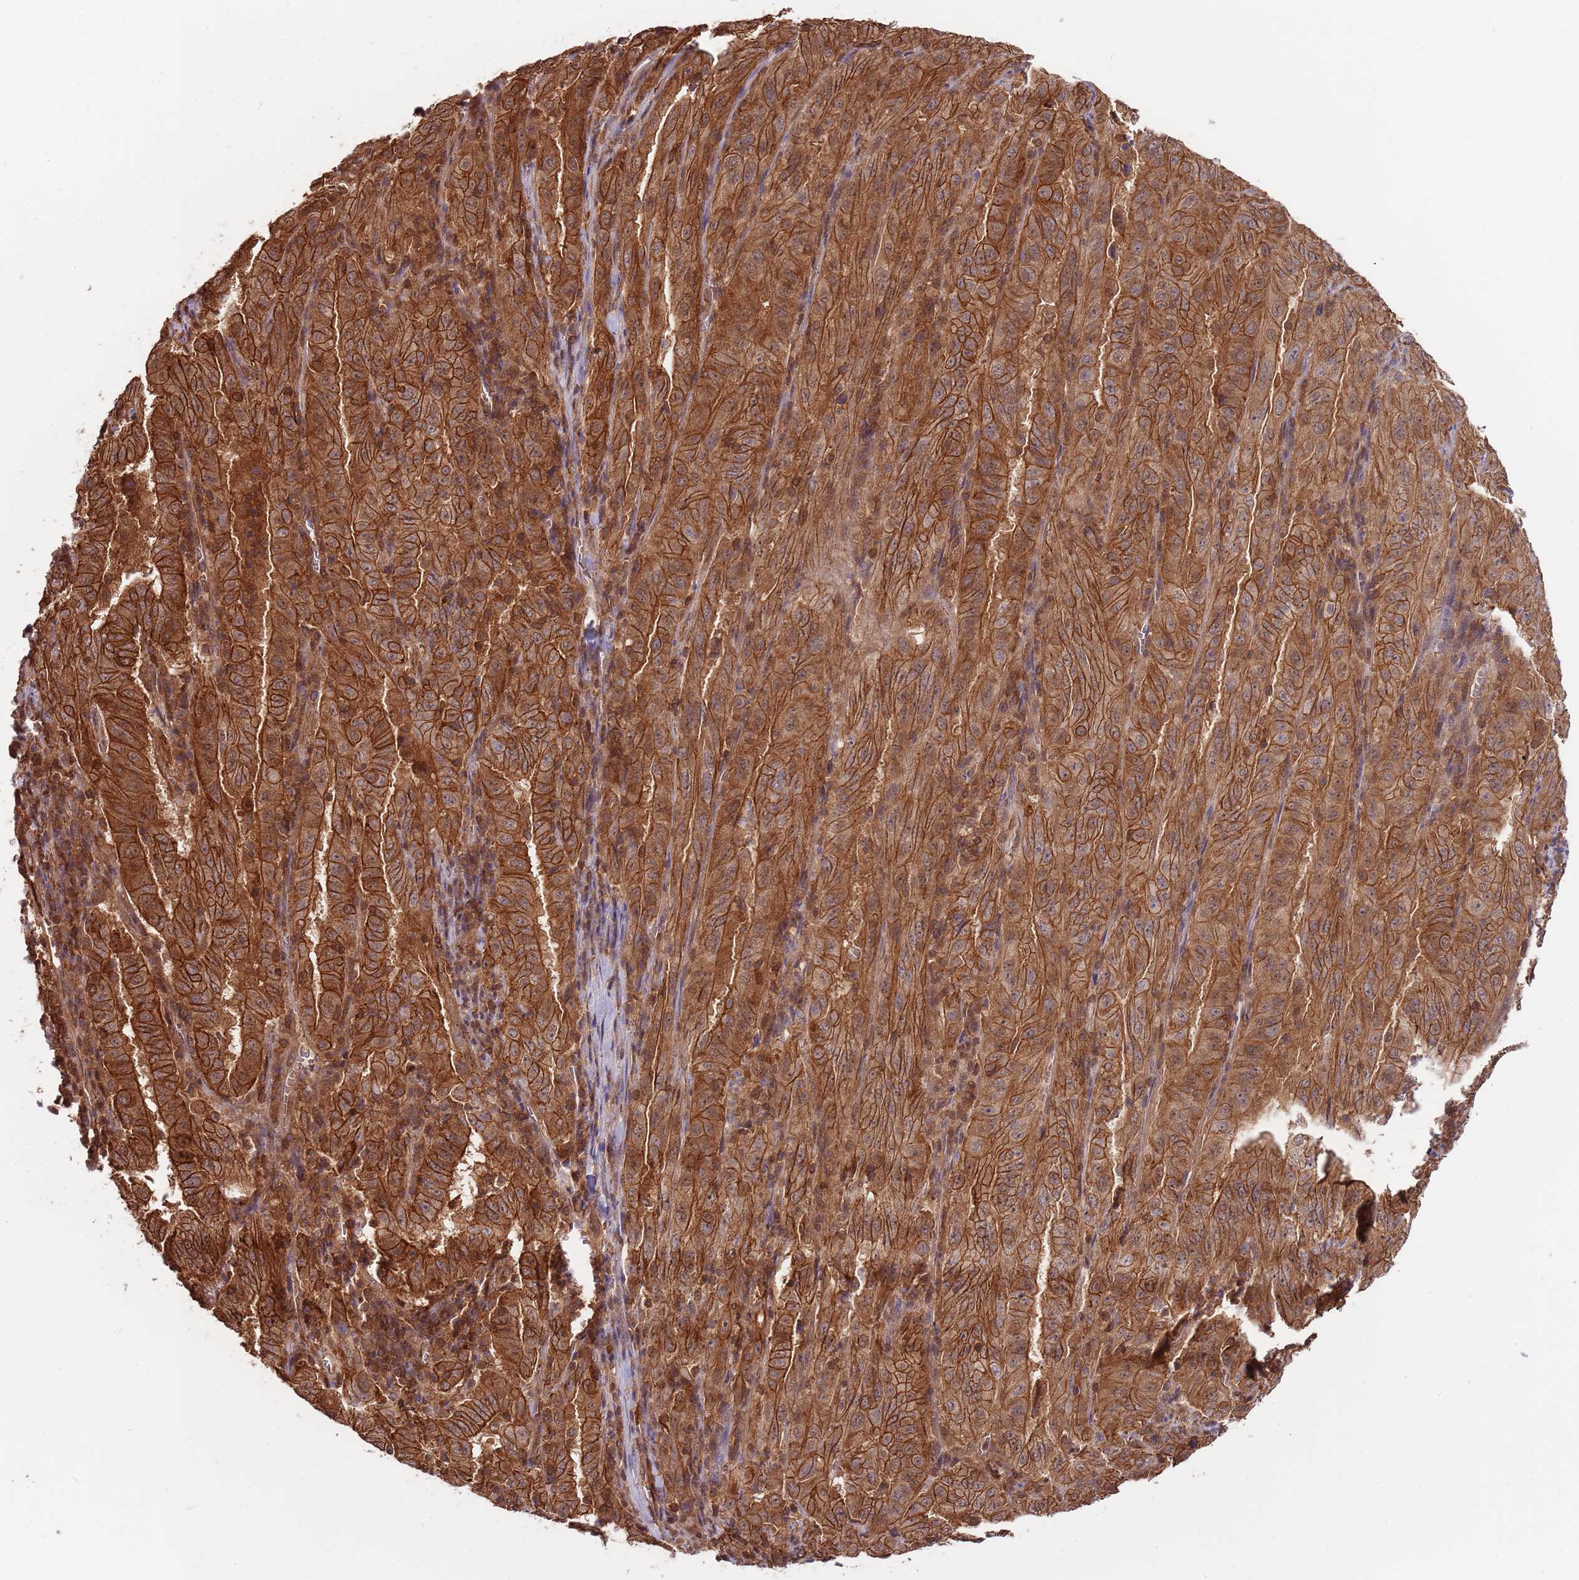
{"staining": {"intensity": "strong", "quantity": ">75%", "location": "cytoplasmic/membranous"}, "tissue": "pancreatic cancer", "cell_type": "Tumor cells", "image_type": "cancer", "snomed": [{"axis": "morphology", "description": "Adenocarcinoma, NOS"}, {"axis": "topography", "description": "Pancreas"}], "caption": "Strong cytoplasmic/membranous protein positivity is seen in about >75% of tumor cells in pancreatic adenocarcinoma.", "gene": "GSDMD", "patient": {"sex": "male", "age": 63}}